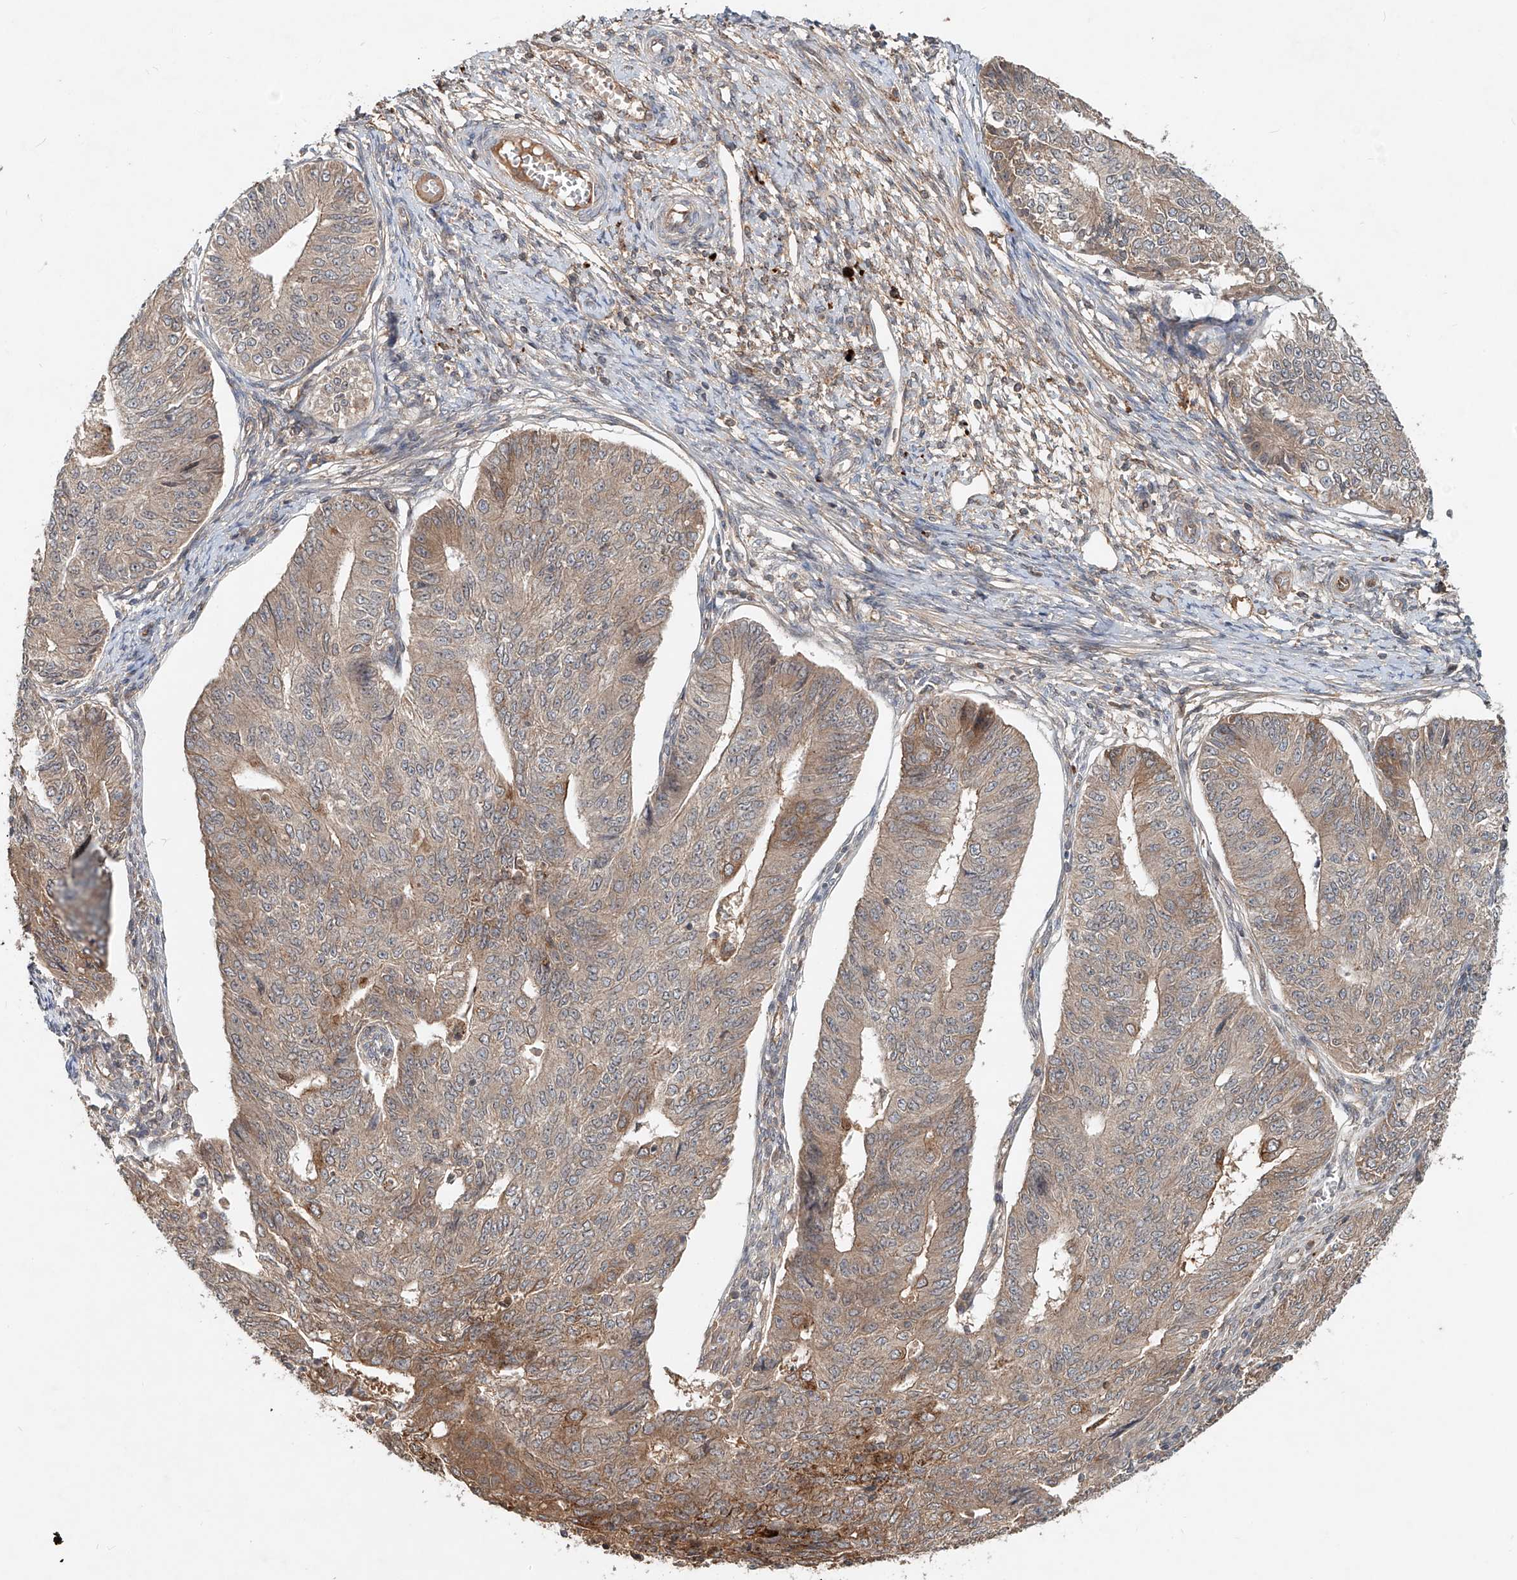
{"staining": {"intensity": "moderate", "quantity": ">75%", "location": "cytoplasmic/membranous"}, "tissue": "endometrial cancer", "cell_type": "Tumor cells", "image_type": "cancer", "snomed": [{"axis": "morphology", "description": "Adenocarcinoma, NOS"}, {"axis": "topography", "description": "Endometrium"}], "caption": "This histopathology image reveals immunohistochemistry staining of human endometrial cancer (adenocarcinoma), with medium moderate cytoplasmic/membranous positivity in approximately >75% of tumor cells.", "gene": "IER5", "patient": {"sex": "female", "age": 32}}